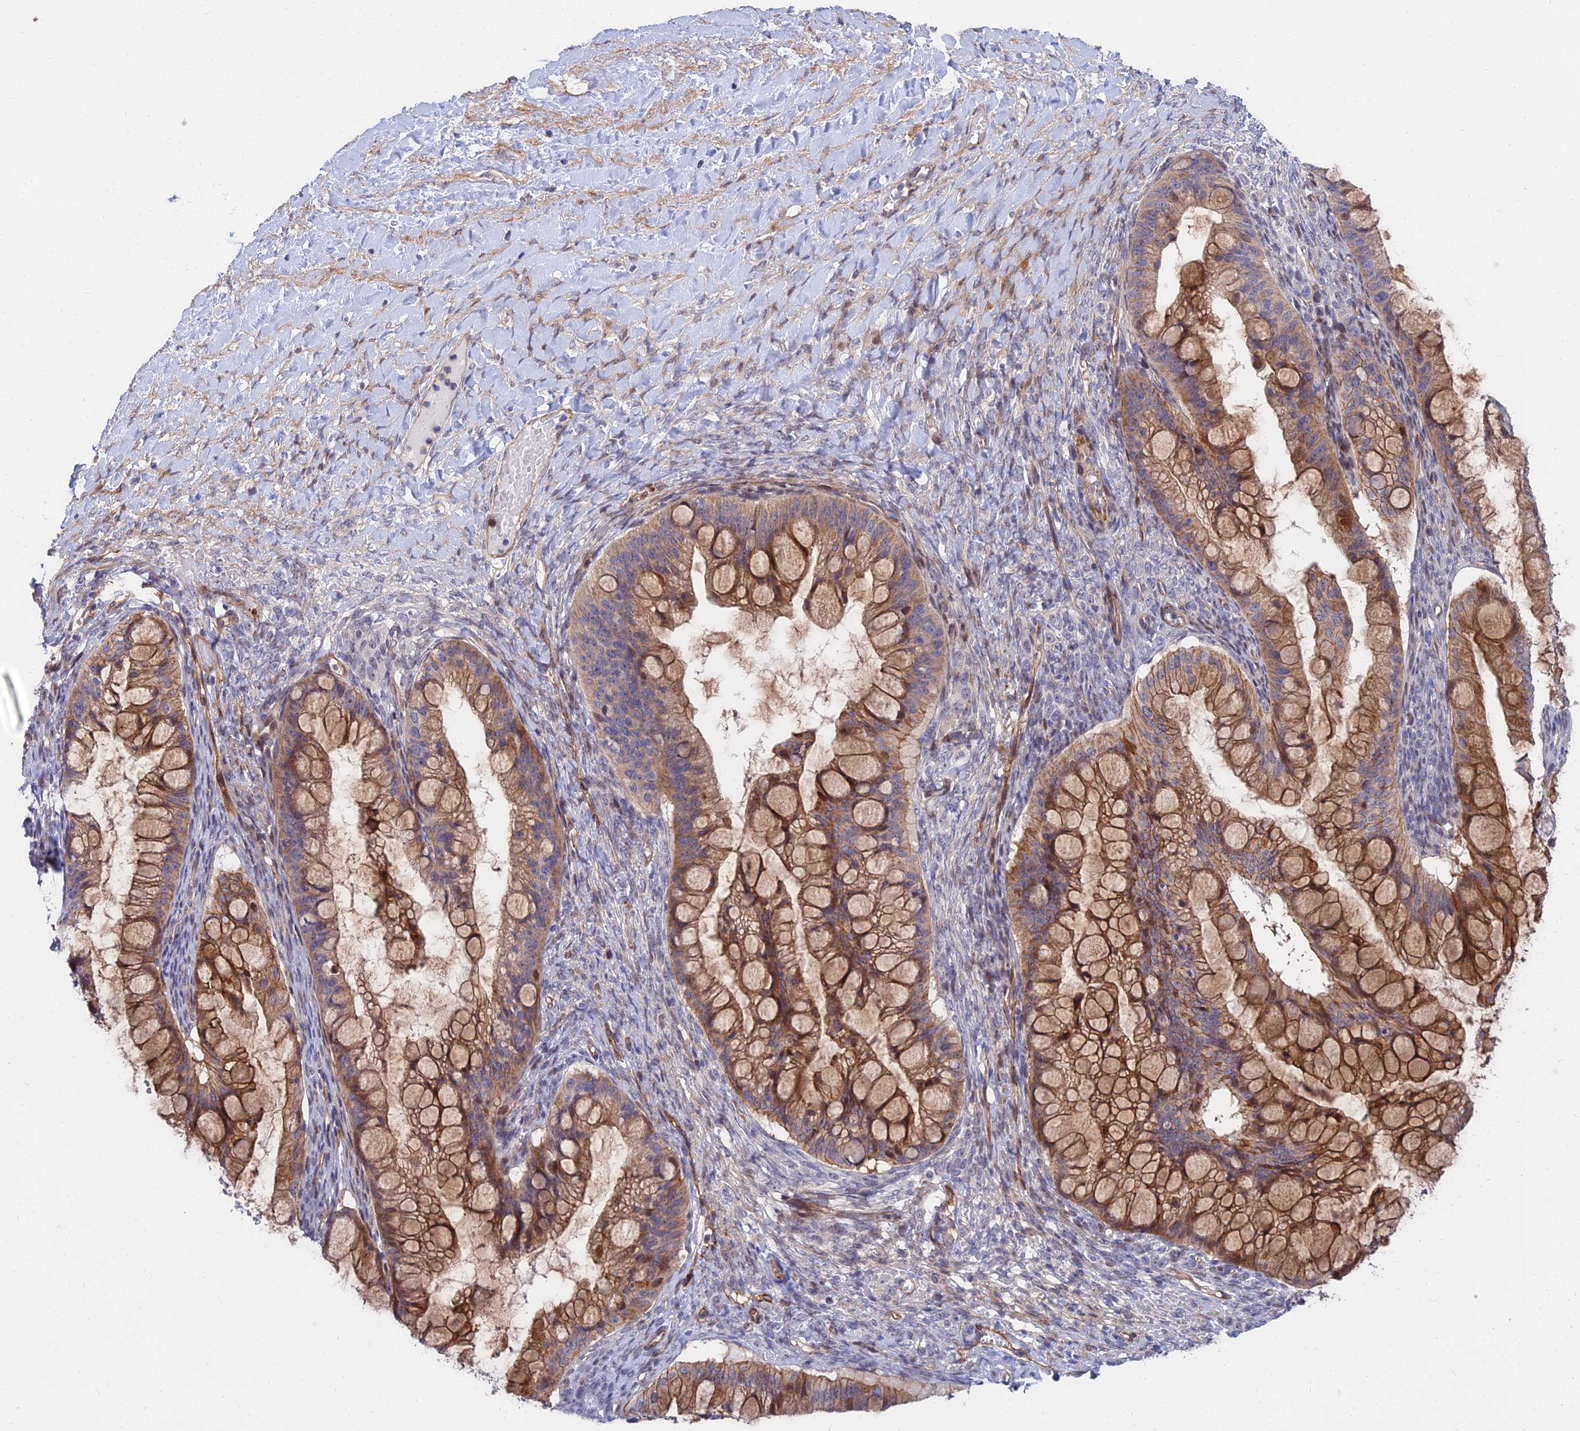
{"staining": {"intensity": "moderate", "quantity": ">75%", "location": "cytoplasmic/membranous"}, "tissue": "ovarian cancer", "cell_type": "Tumor cells", "image_type": "cancer", "snomed": [{"axis": "morphology", "description": "Cystadenocarcinoma, mucinous, NOS"}, {"axis": "topography", "description": "Ovary"}], "caption": "About >75% of tumor cells in human ovarian mucinous cystadenocarcinoma show moderate cytoplasmic/membranous protein staining as visualized by brown immunohistochemical staining.", "gene": "TRIM43B", "patient": {"sex": "female", "age": 73}}